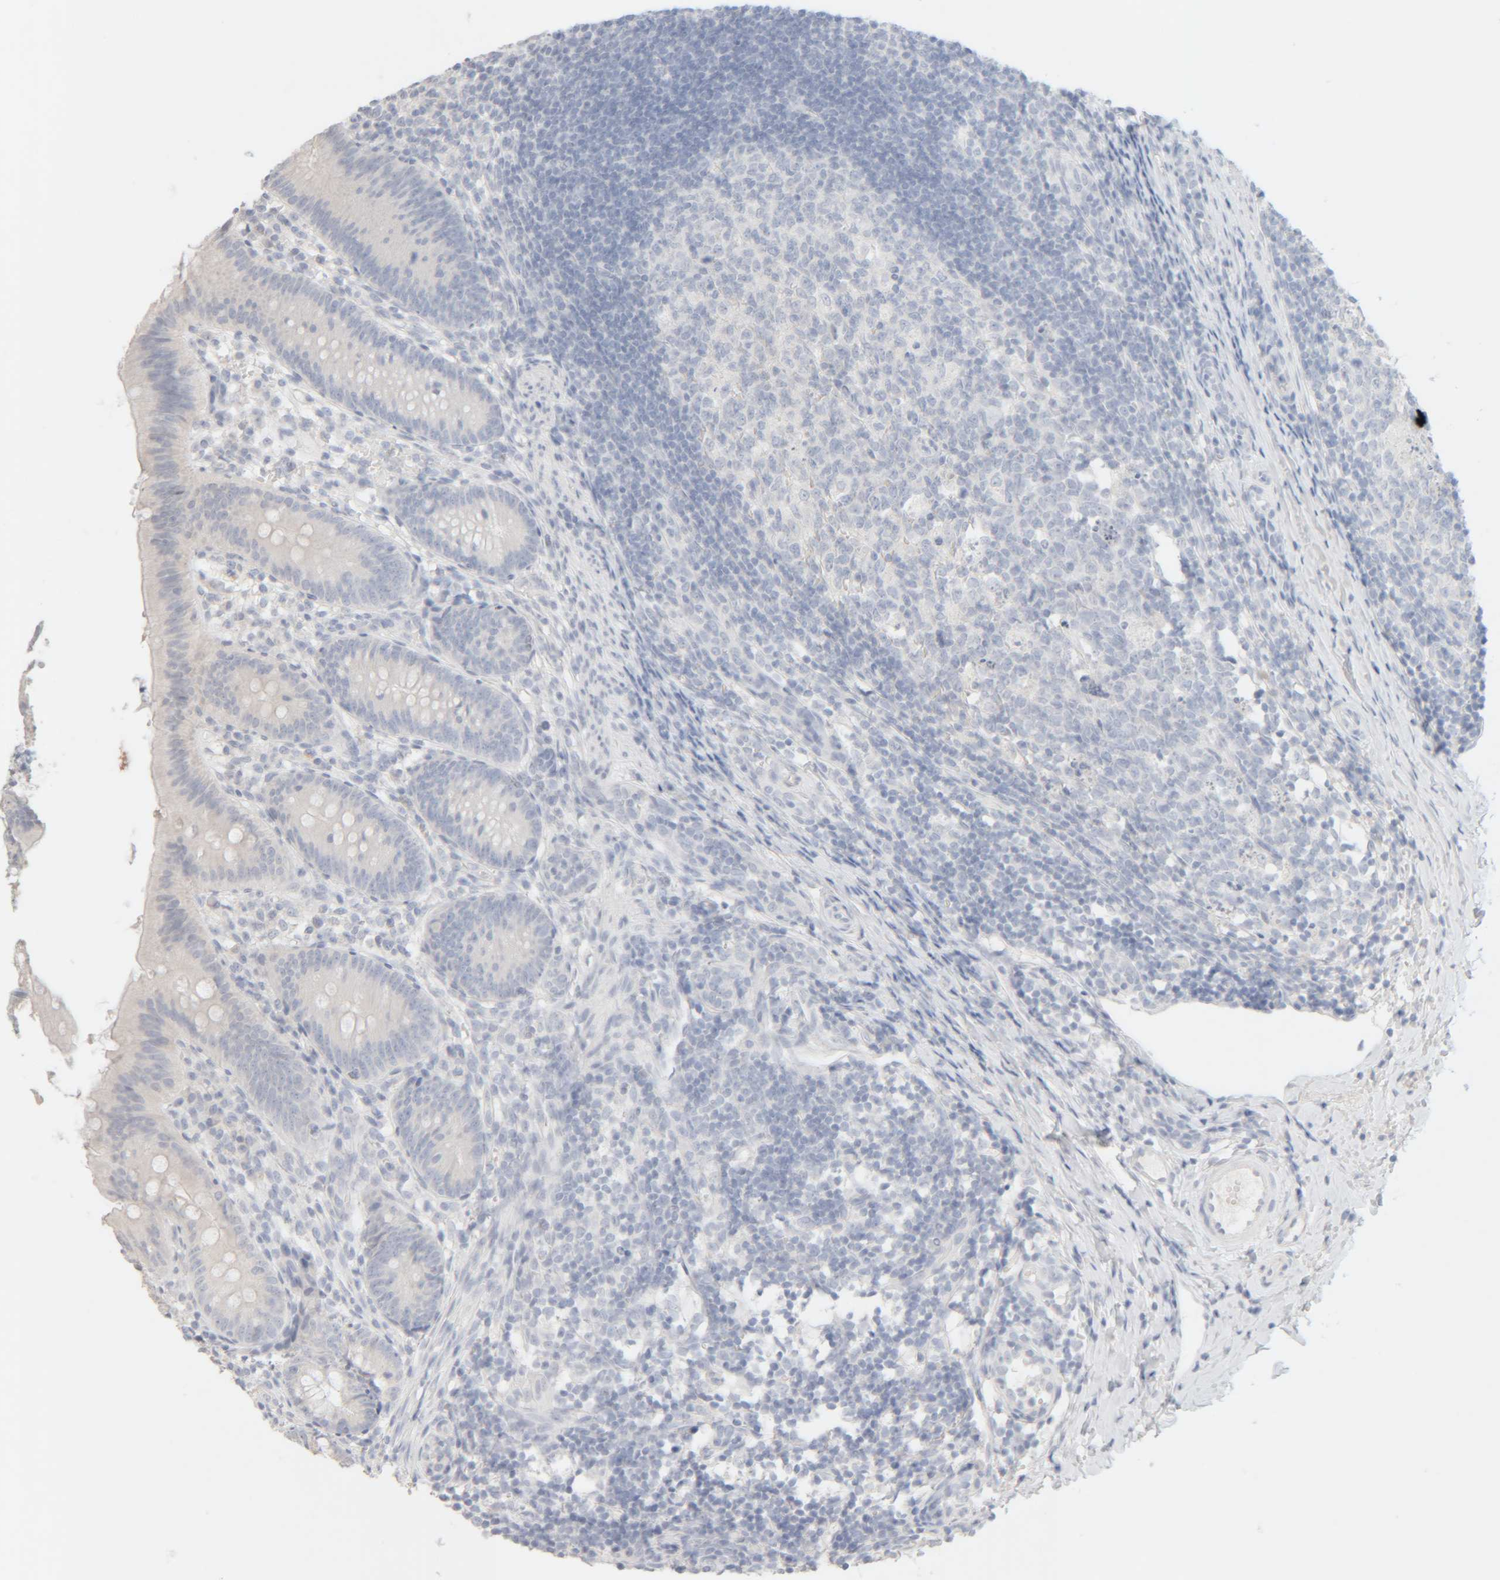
{"staining": {"intensity": "negative", "quantity": "none", "location": "none"}, "tissue": "appendix", "cell_type": "Glandular cells", "image_type": "normal", "snomed": [{"axis": "morphology", "description": "Normal tissue, NOS"}, {"axis": "topography", "description": "Appendix"}], "caption": "A histopathology image of appendix stained for a protein shows no brown staining in glandular cells. (Immunohistochemistry (ihc), brightfield microscopy, high magnification).", "gene": "RIDA", "patient": {"sex": "male", "age": 1}}